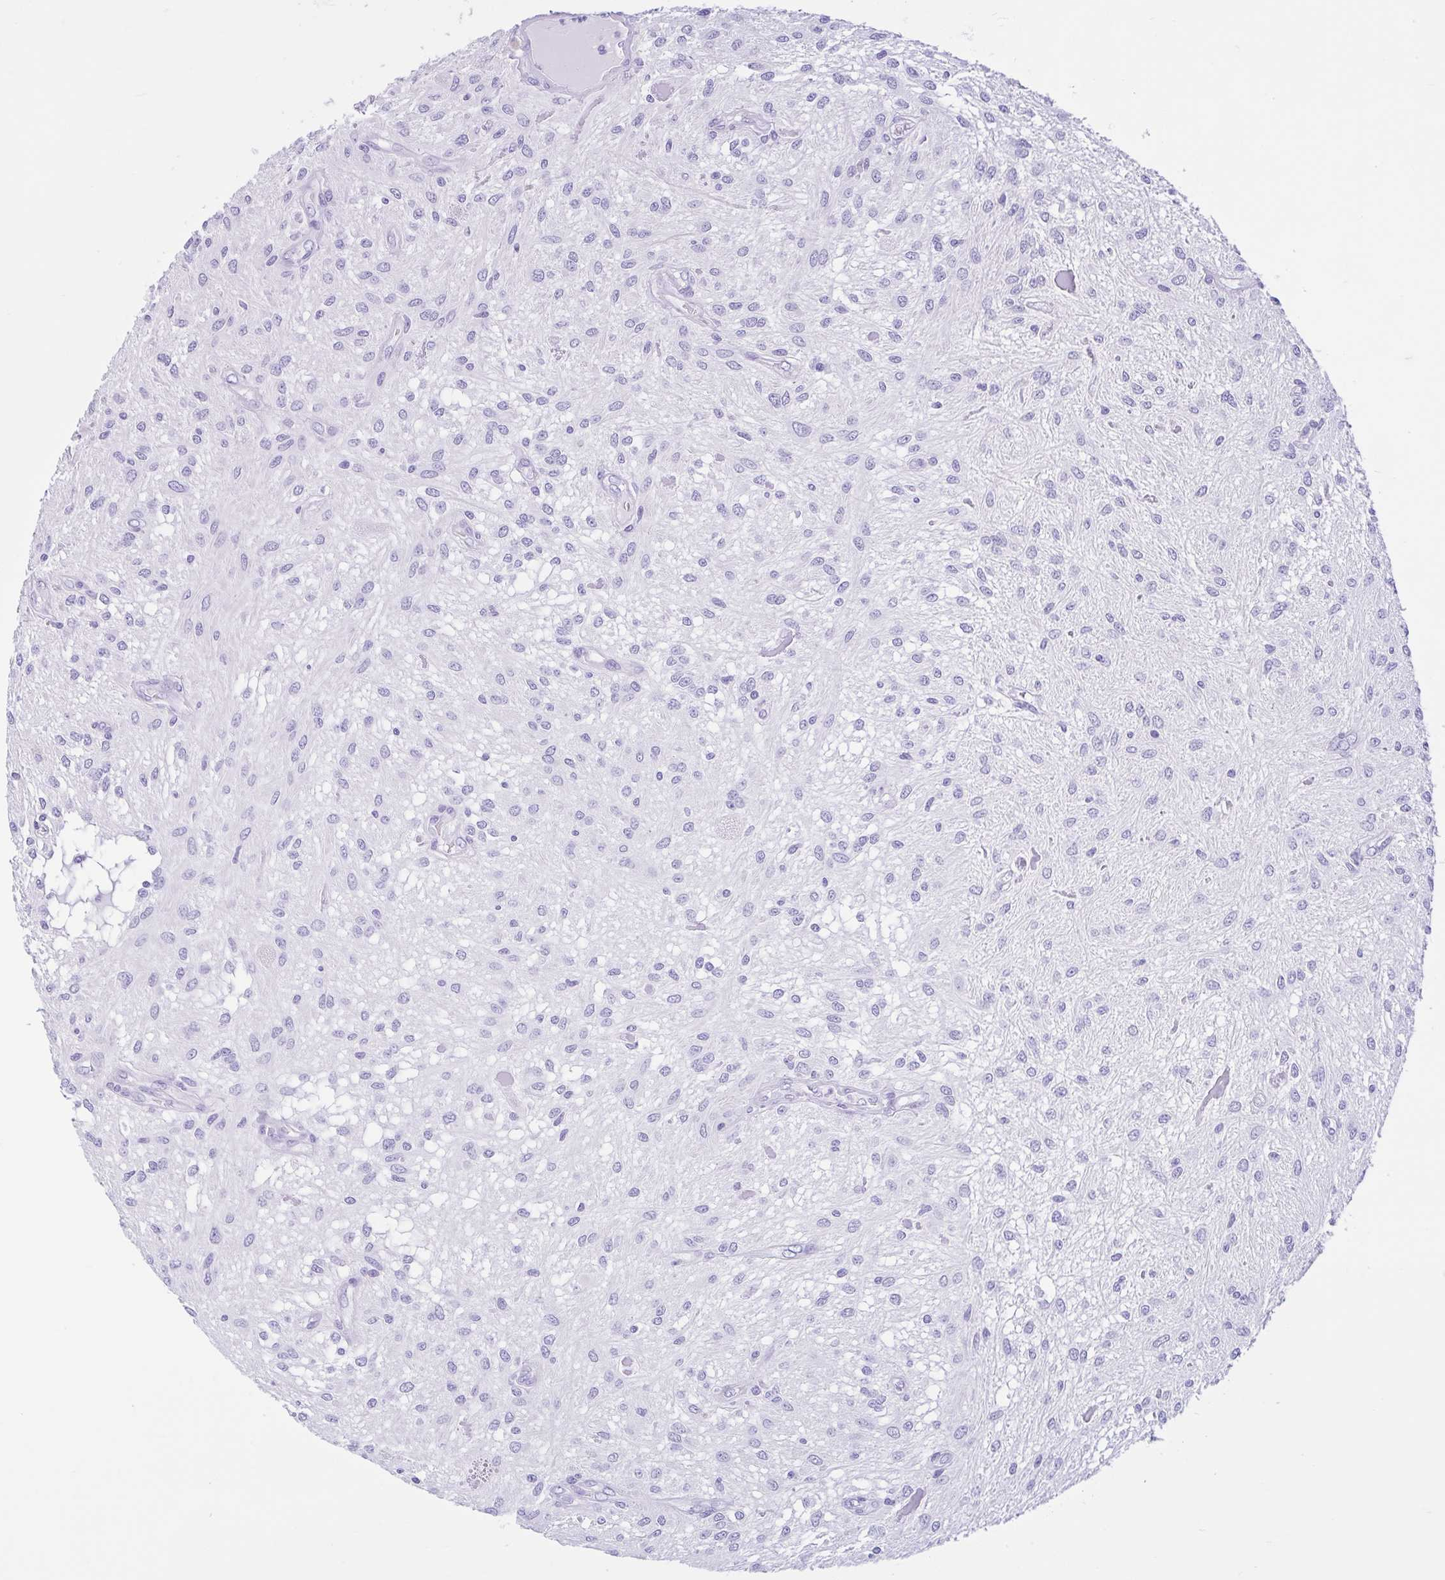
{"staining": {"intensity": "negative", "quantity": "none", "location": "none"}, "tissue": "glioma", "cell_type": "Tumor cells", "image_type": "cancer", "snomed": [{"axis": "morphology", "description": "Glioma, malignant, Low grade"}, {"axis": "topography", "description": "Cerebellum"}], "caption": "A micrograph of malignant low-grade glioma stained for a protein shows no brown staining in tumor cells.", "gene": "IAPP", "patient": {"sex": "female", "age": 14}}